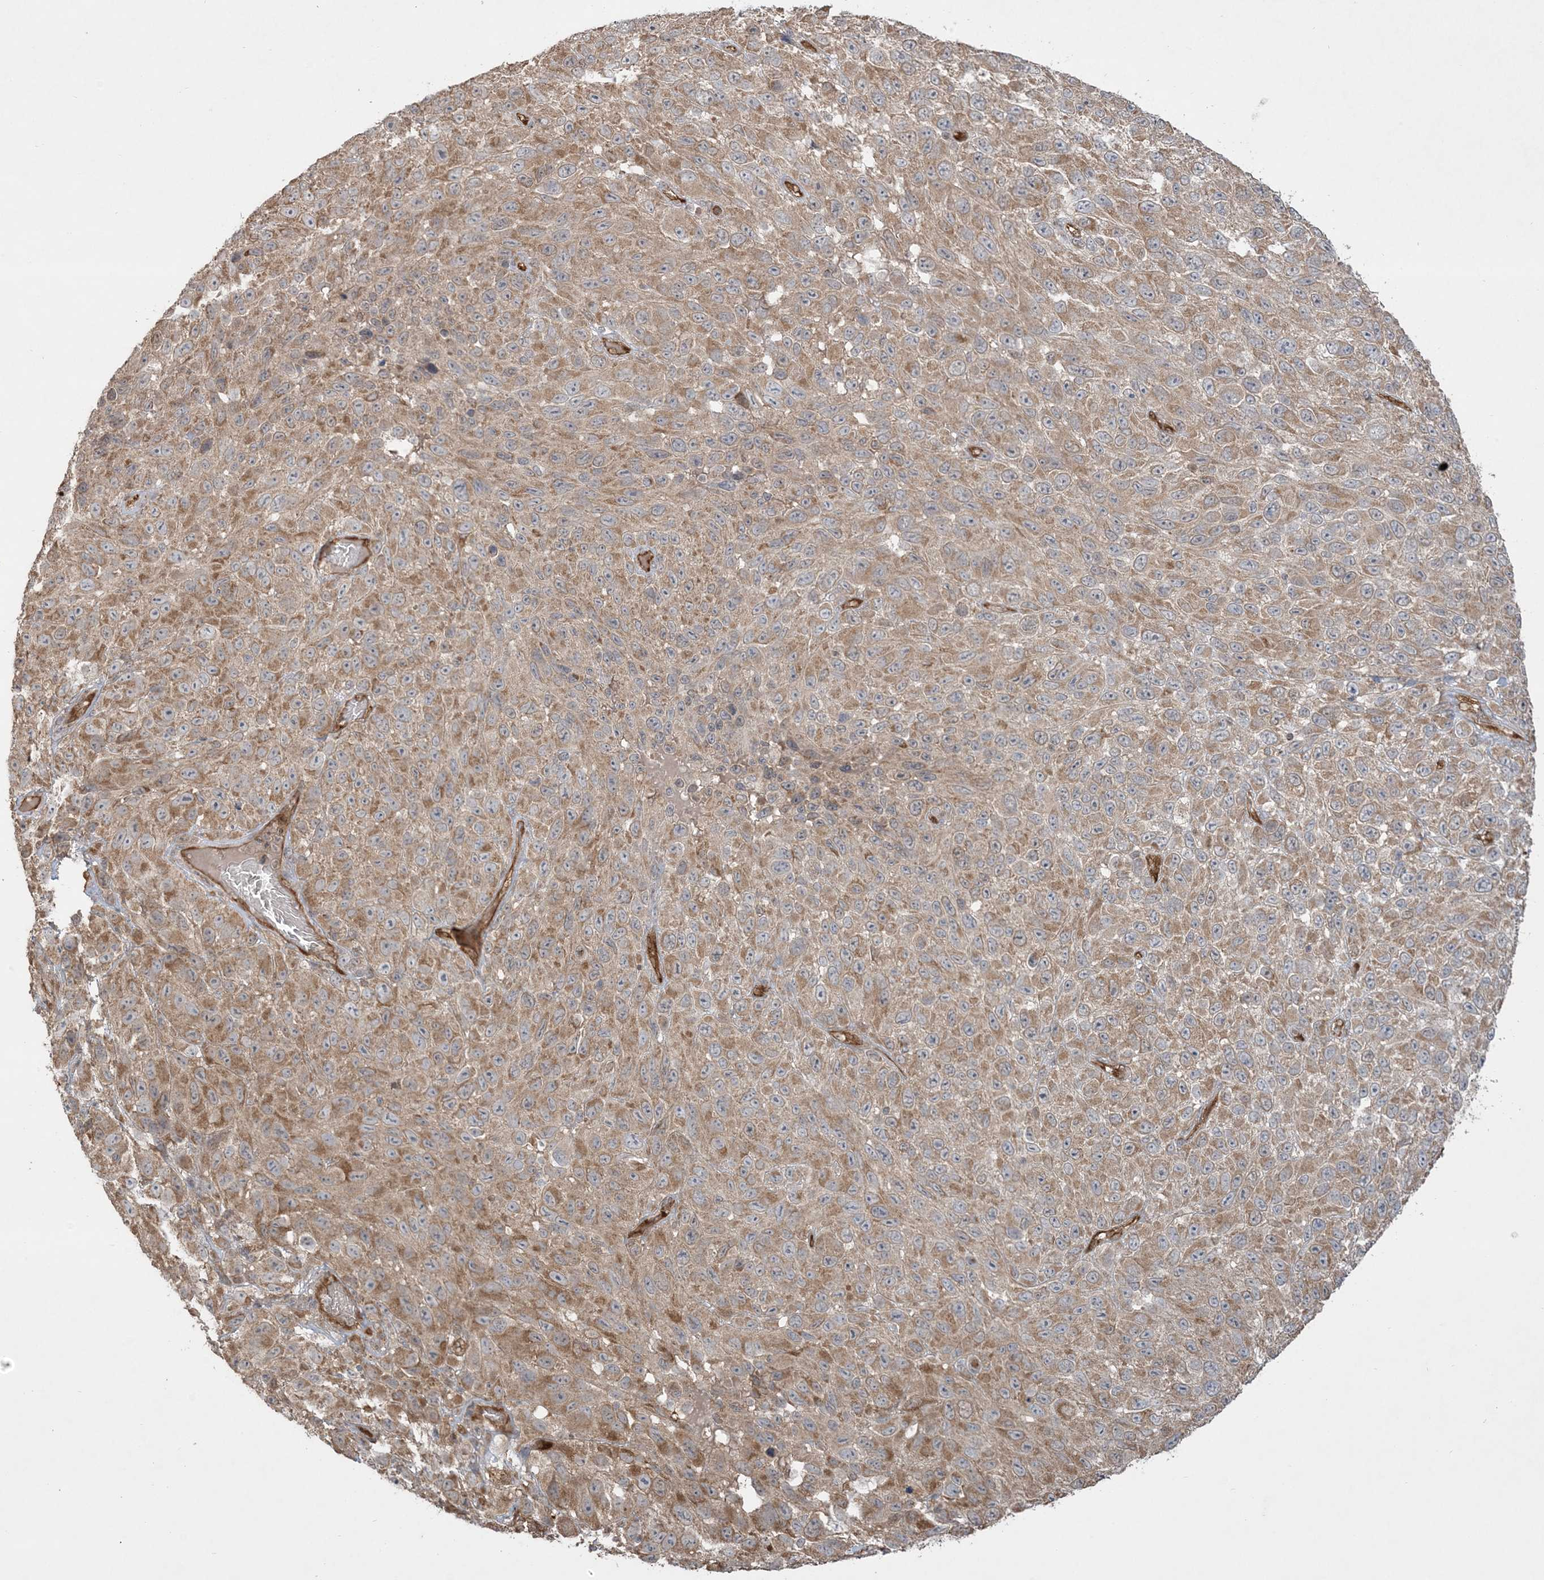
{"staining": {"intensity": "moderate", "quantity": ">75%", "location": "cytoplasmic/membranous"}, "tissue": "melanoma", "cell_type": "Tumor cells", "image_type": "cancer", "snomed": [{"axis": "morphology", "description": "Malignant melanoma, NOS"}, {"axis": "topography", "description": "Skin"}], "caption": "A micrograph showing moderate cytoplasmic/membranous expression in about >75% of tumor cells in melanoma, as visualized by brown immunohistochemical staining.", "gene": "PPM1F", "patient": {"sex": "female", "age": 96}}